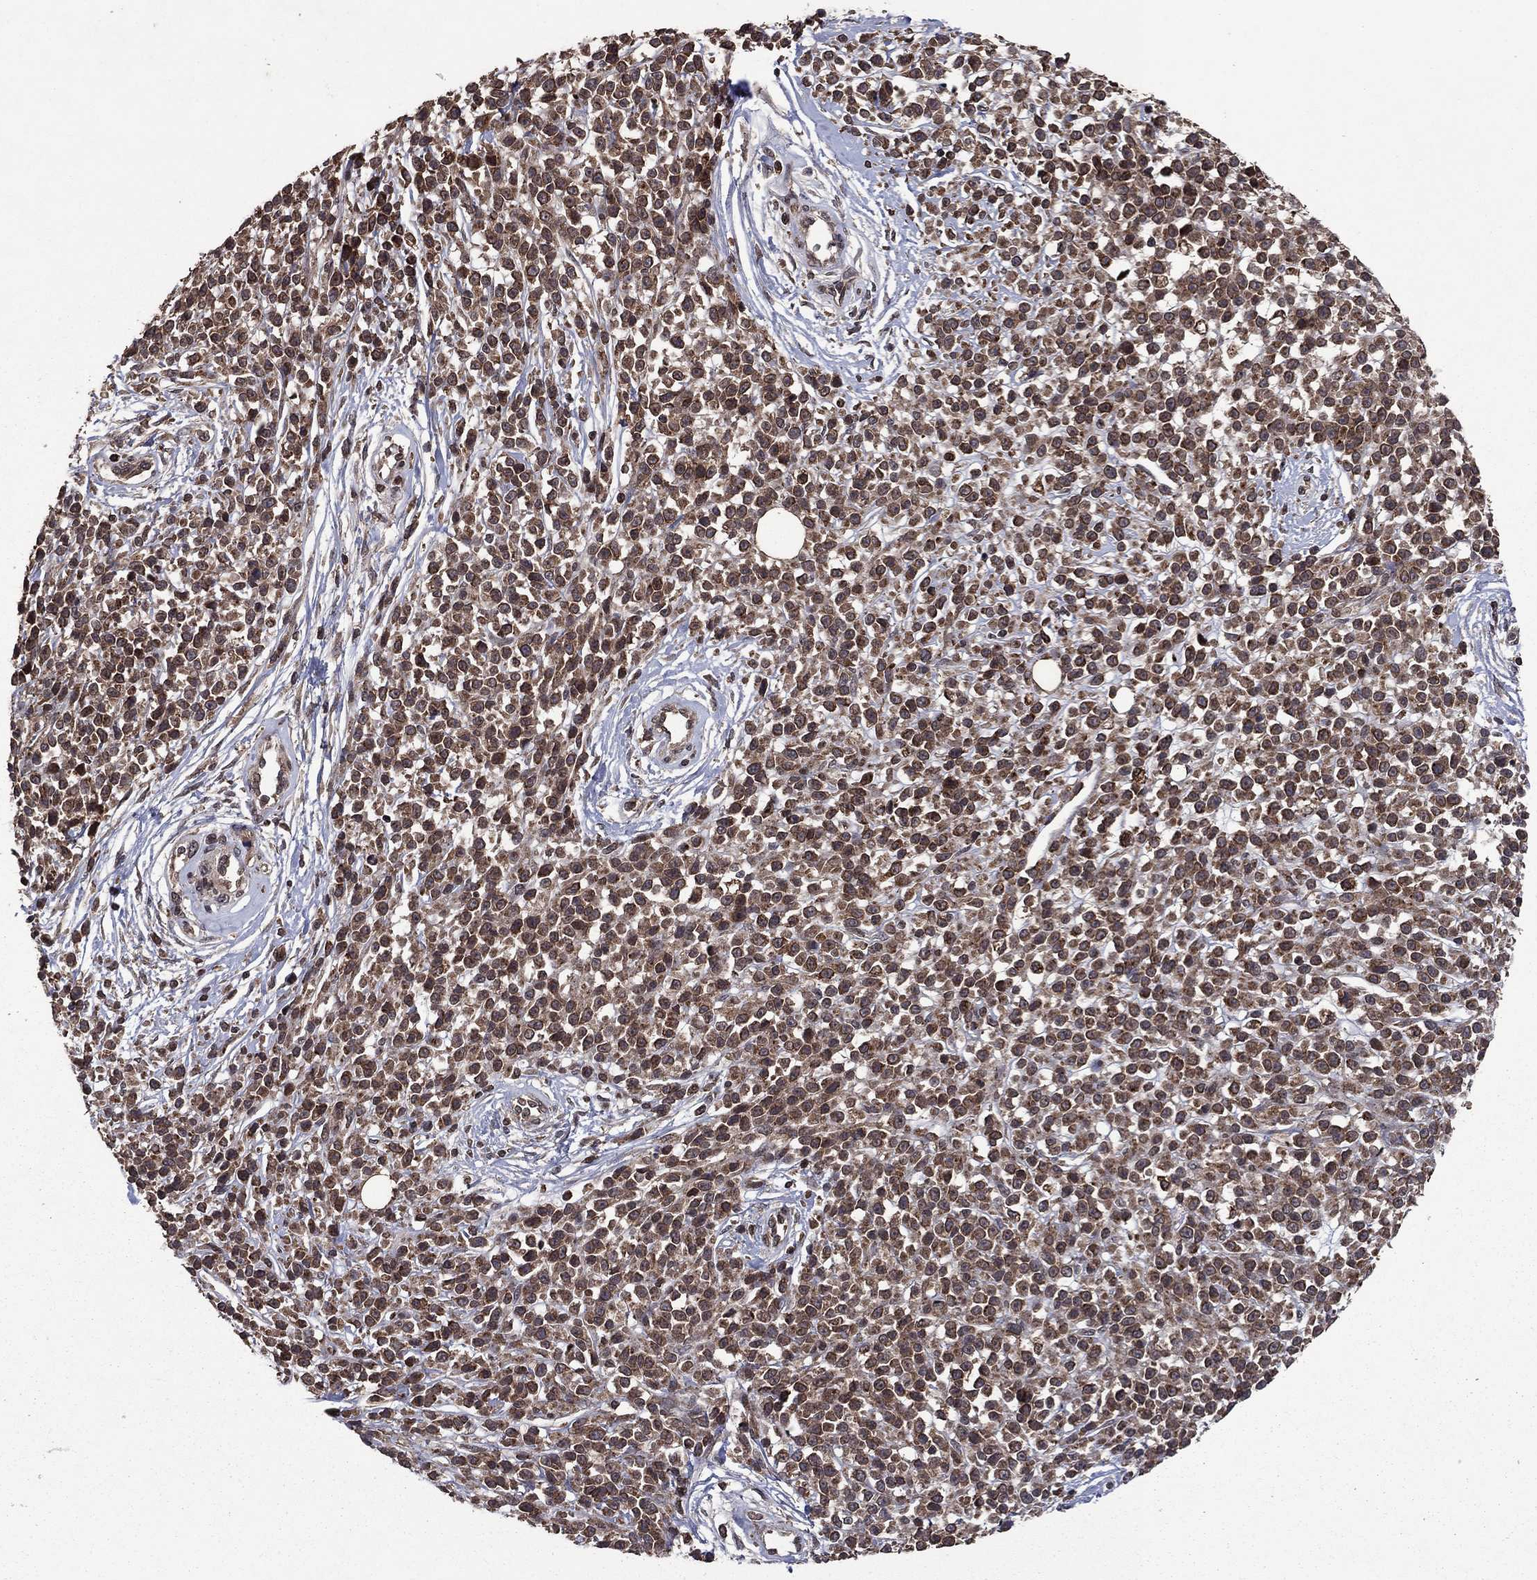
{"staining": {"intensity": "moderate", "quantity": ">75%", "location": "cytoplasmic/membranous"}, "tissue": "melanoma", "cell_type": "Tumor cells", "image_type": "cancer", "snomed": [{"axis": "morphology", "description": "Malignant melanoma, NOS"}, {"axis": "topography", "description": "Skin"}, {"axis": "topography", "description": "Skin of trunk"}], "caption": "Malignant melanoma stained with a brown dye exhibits moderate cytoplasmic/membranous positive staining in approximately >75% of tumor cells.", "gene": "DHRS1", "patient": {"sex": "male", "age": 74}}